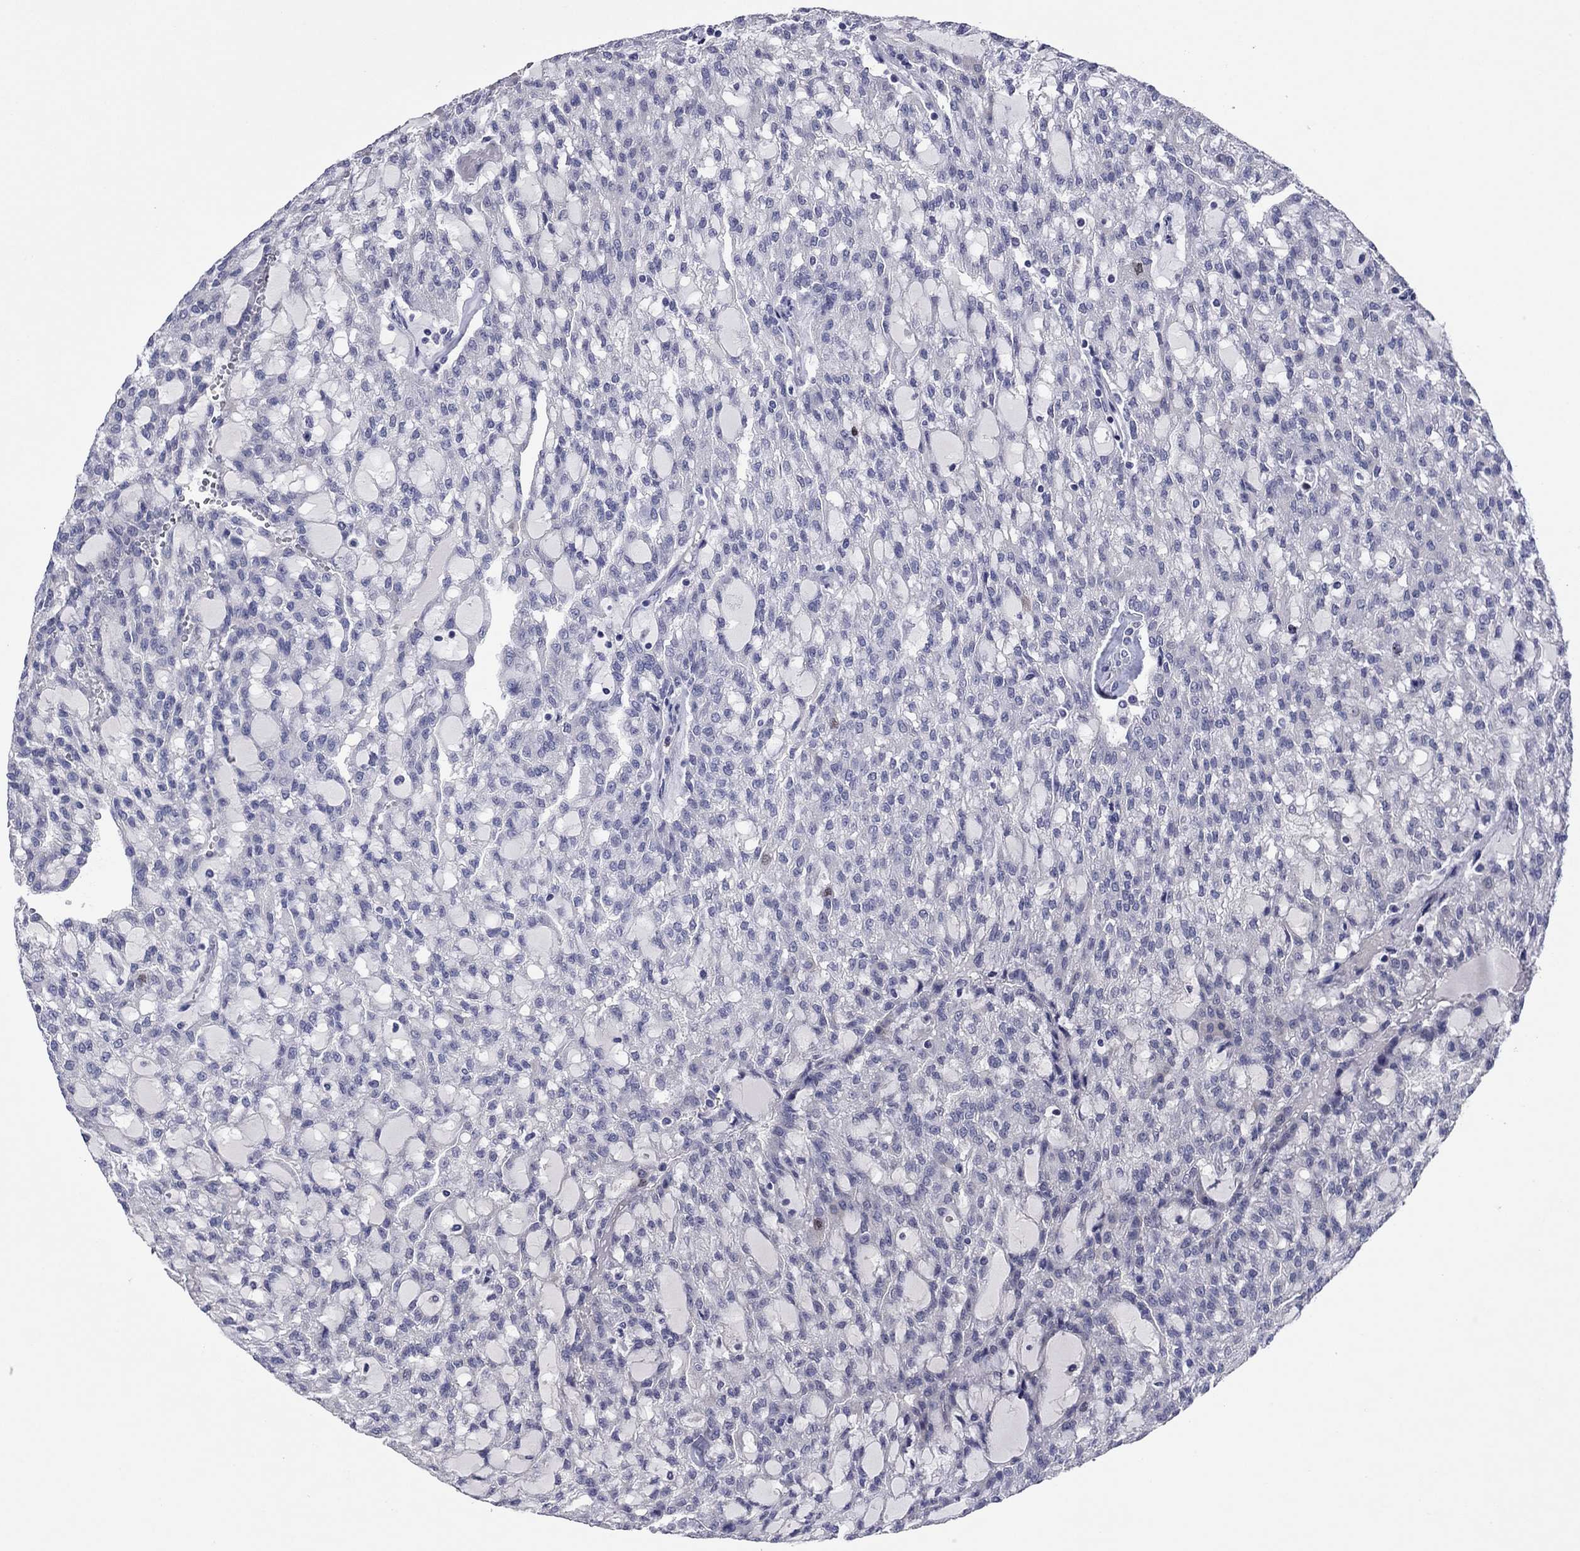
{"staining": {"intensity": "negative", "quantity": "none", "location": "none"}, "tissue": "renal cancer", "cell_type": "Tumor cells", "image_type": "cancer", "snomed": [{"axis": "morphology", "description": "Adenocarcinoma, NOS"}, {"axis": "topography", "description": "Kidney"}], "caption": "The immunohistochemistry (IHC) image has no significant staining in tumor cells of renal cancer tissue.", "gene": "CDCA5", "patient": {"sex": "male", "age": 63}}